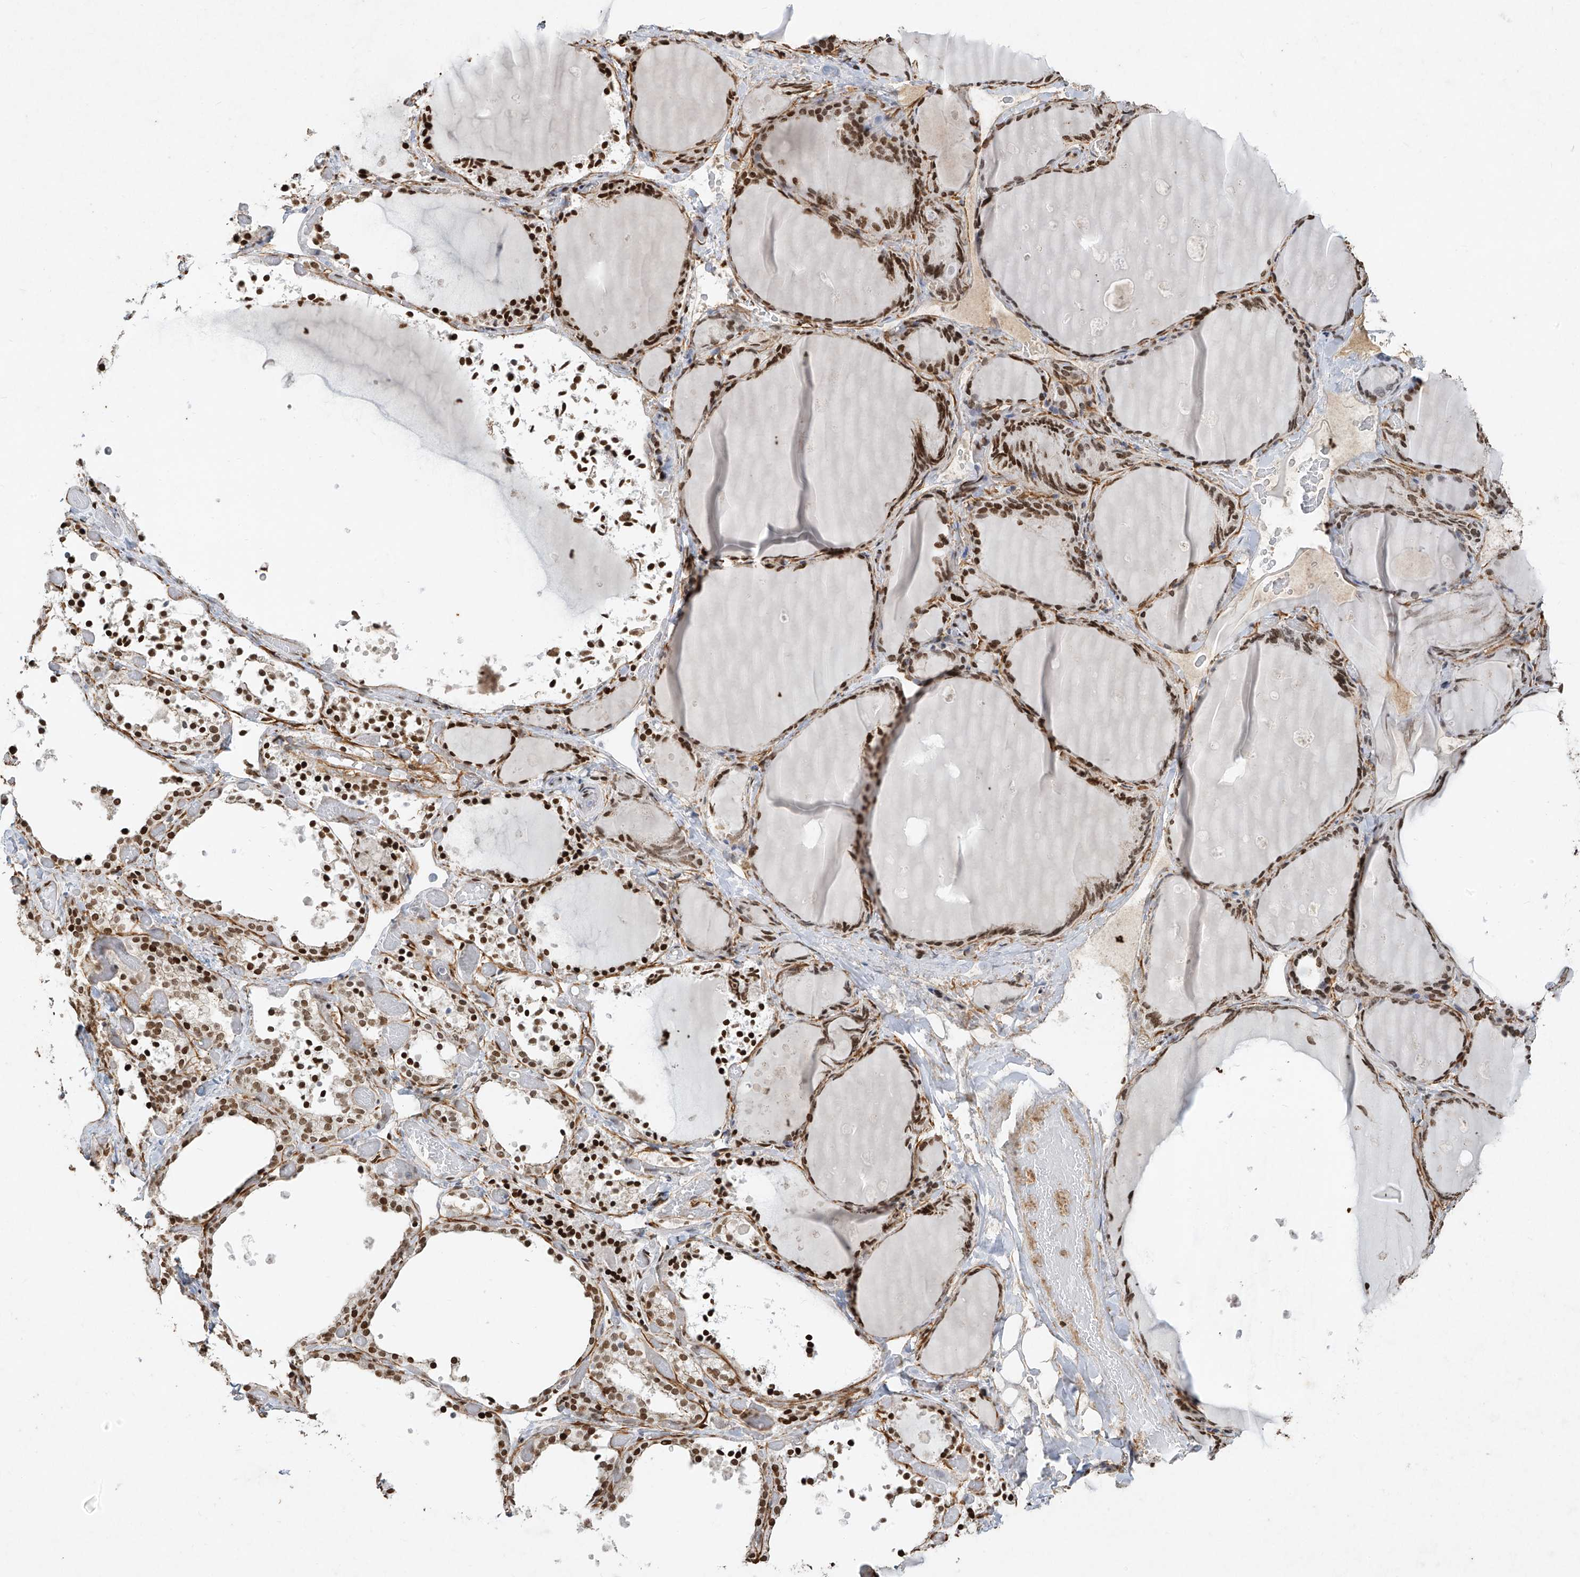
{"staining": {"intensity": "strong", "quantity": ">75%", "location": "nuclear"}, "tissue": "thyroid gland", "cell_type": "Glandular cells", "image_type": "normal", "snomed": [{"axis": "morphology", "description": "Normal tissue, NOS"}, {"axis": "topography", "description": "Thyroid gland"}], "caption": "Immunohistochemistry (IHC) staining of normal thyroid gland, which demonstrates high levels of strong nuclear staining in approximately >75% of glandular cells indicating strong nuclear protein positivity. The staining was performed using DAB (3,3'-diaminobenzidine) (brown) for protein detection and nuclei were counterstained in hematoxylin (blue).", "gene": "ATRIP", "patient": {"sex": "female", "age": 44}}